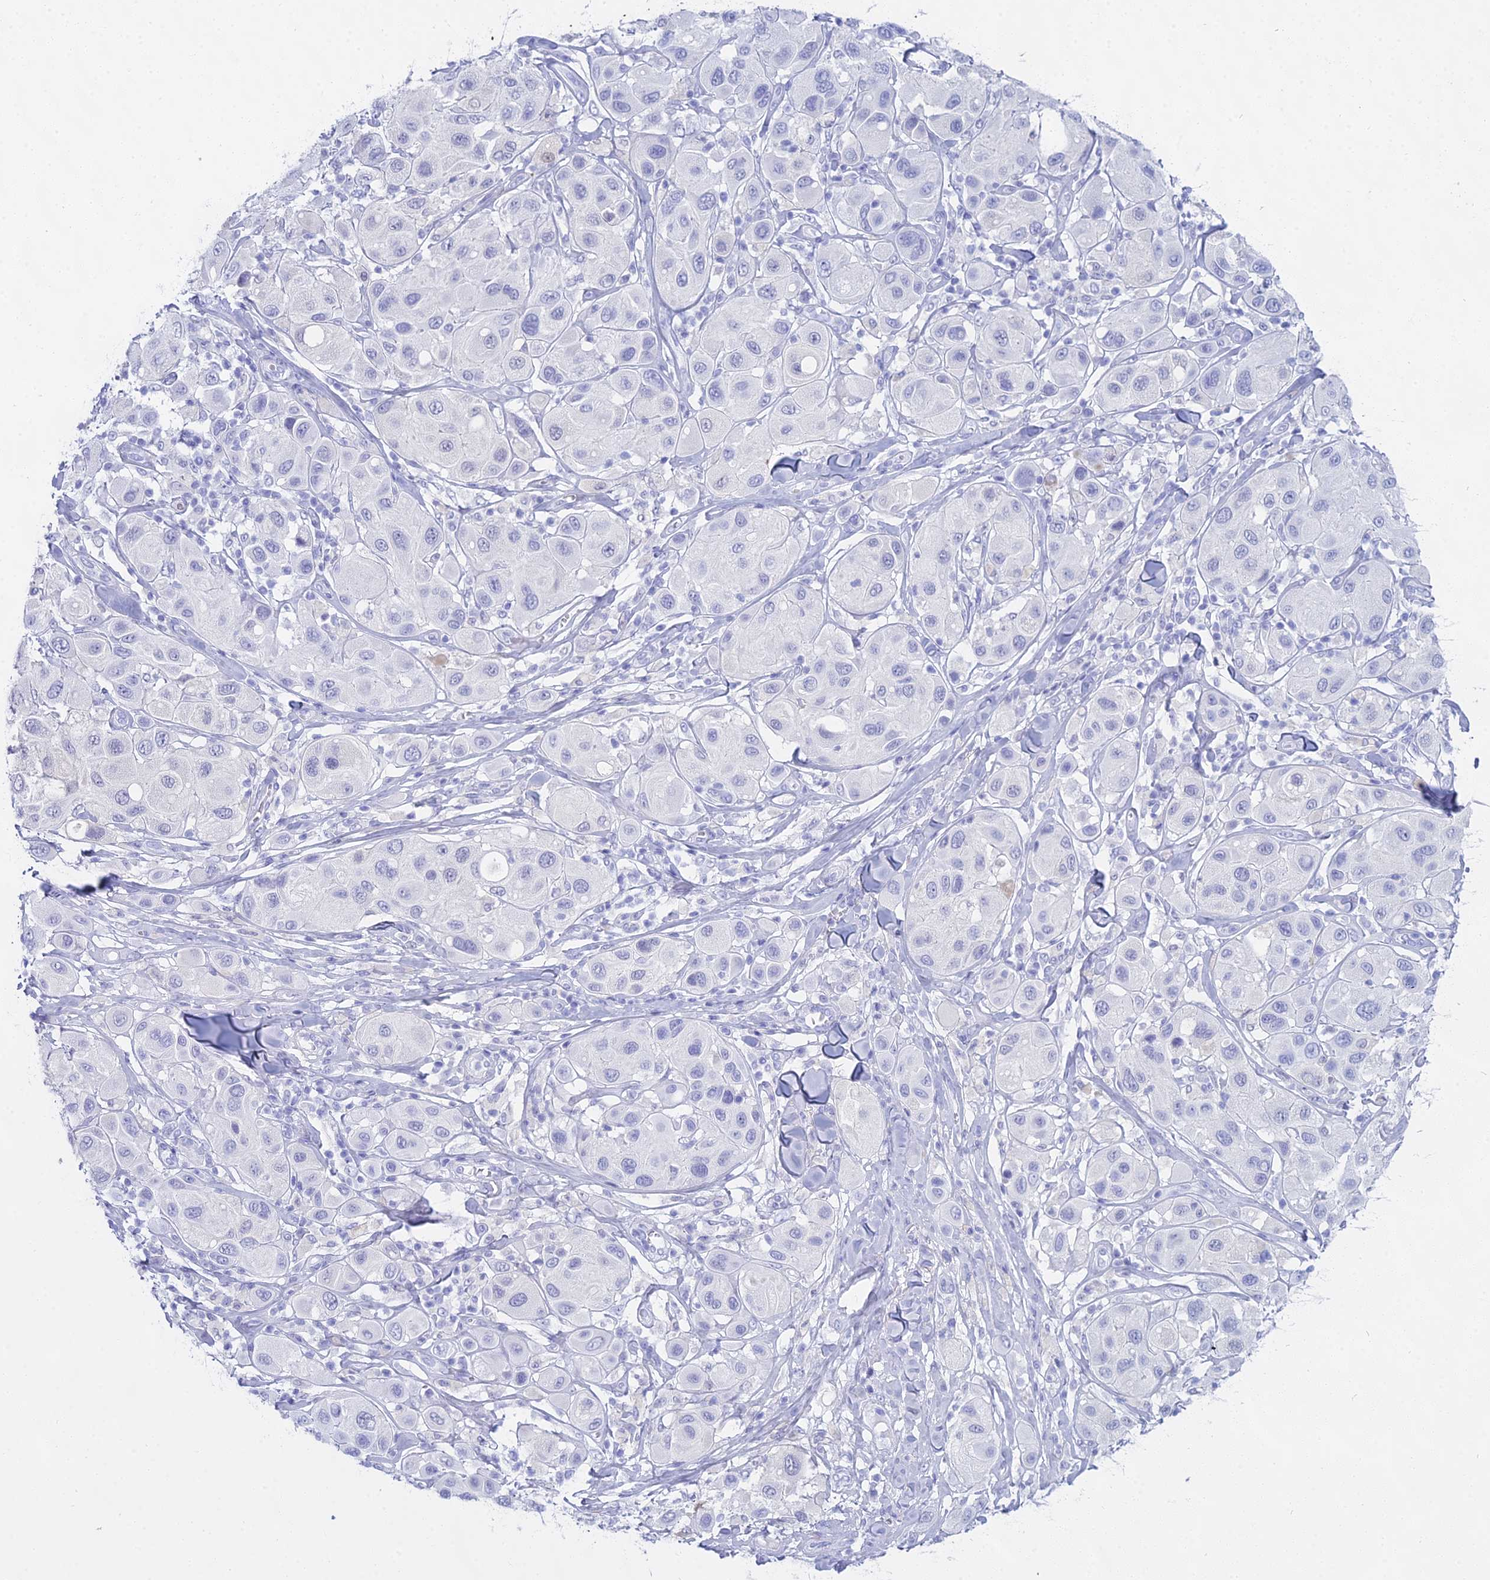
{"staining": {"intensity": "negative", "quantity": "none", "location": "none"}, "tissue": "melanoma", "cell_type": "Tumor cells", "image_type": "cancer", "snomed": [{"axis": "morphology", "description": "Malignant melanoma, Metastatic site"}, {"axis": "topography", "description": "Skin"}], "caption": "Human malignant melanoma (metastatic site) stained for a protein using immunohistochemistry (IHC) reveals no staining in tumor cells.", "gene": "CGB2", "patient": {"sex": "male", "age": 41}}